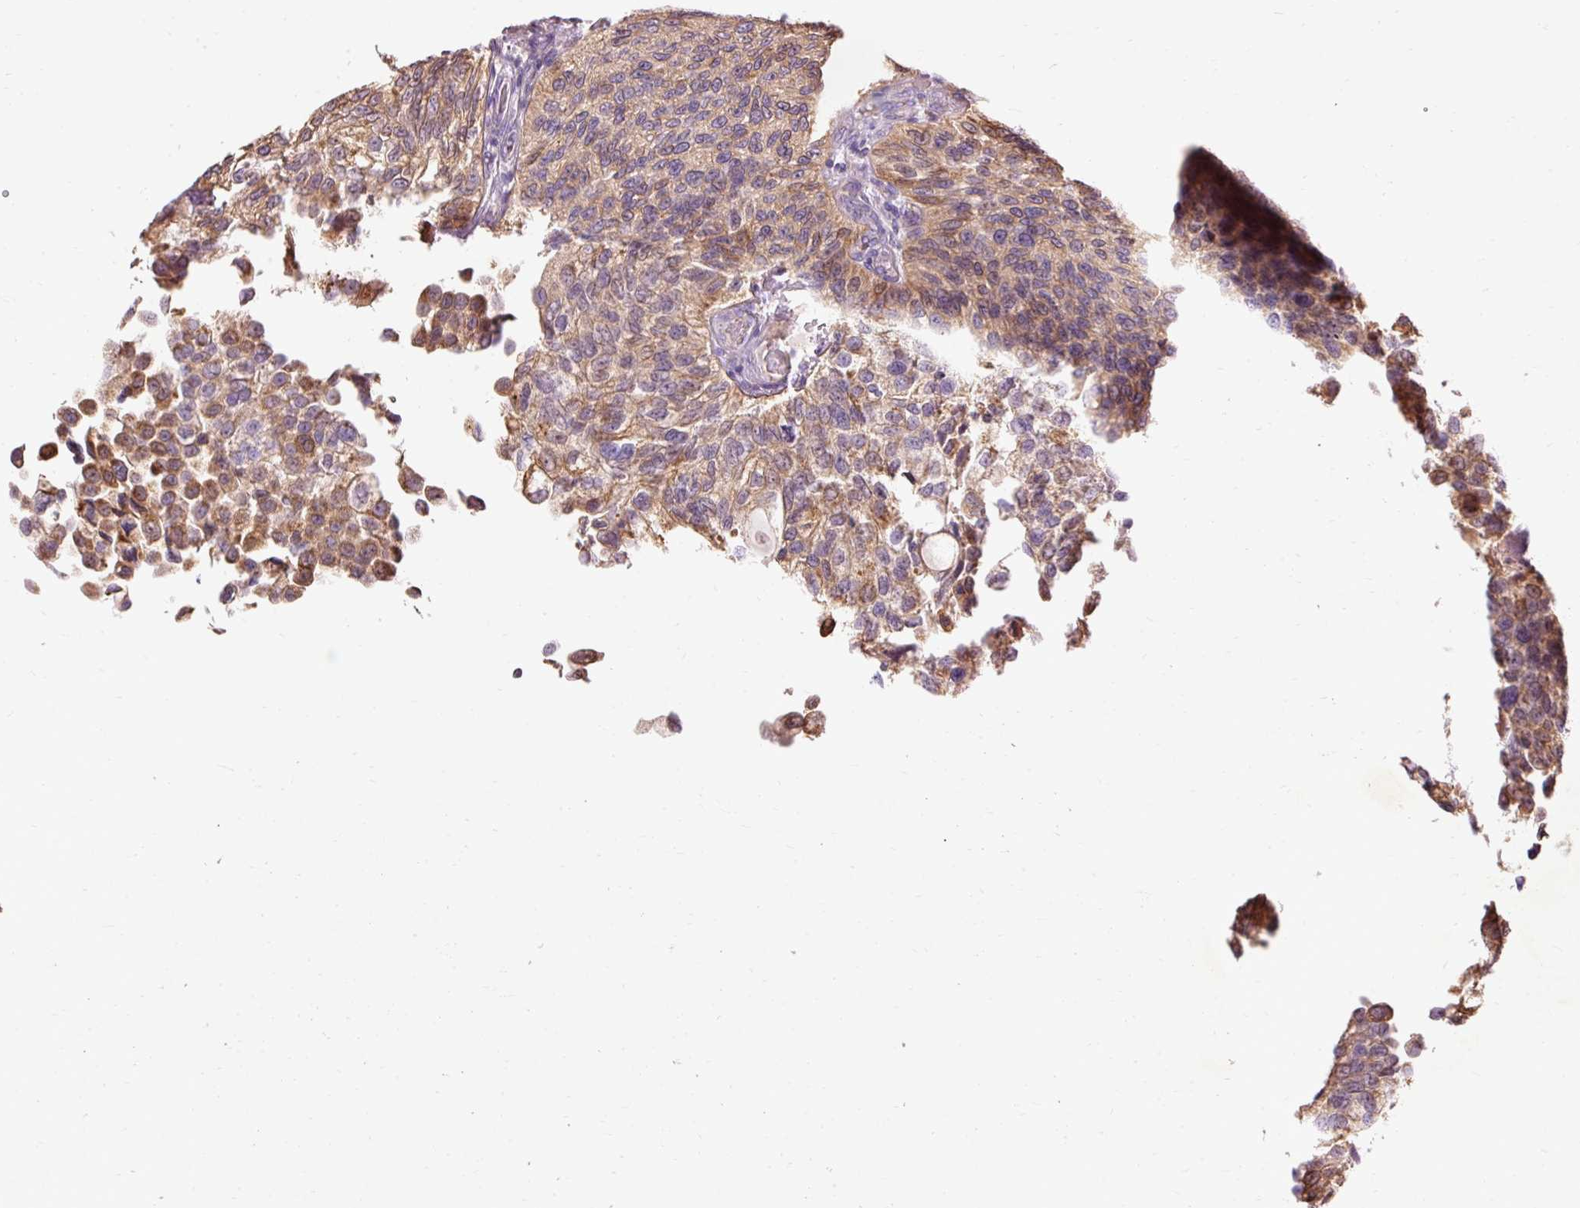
{"staining": {"intensity": "moderate", "quantity": "25%-75%", "location": "cytoplasmic/membranous"}, "tissue": "urothelial cancer", "cell_type": "Tumor cells", "image_type": "cancer", "snomed": [{"axis": "morphology", "description": "Urothelial carcinoma, NOS"}, {"axis": "topography", "description": "Urinary bladder"}], "caption": "Protein staining of urothelial cancer tissue demonstrates moderate cytoplasmic/membranous expression in about 25%-75% of tumor cells. The protein of interest is stained brown, and the nuclei are stained in blue (DAB (3,3'-diaminobenzidine) IHC with brightfield microscopy, high magnification).", "gene": "PRDX5", "patient": {"sex": "male", "age": 87}}